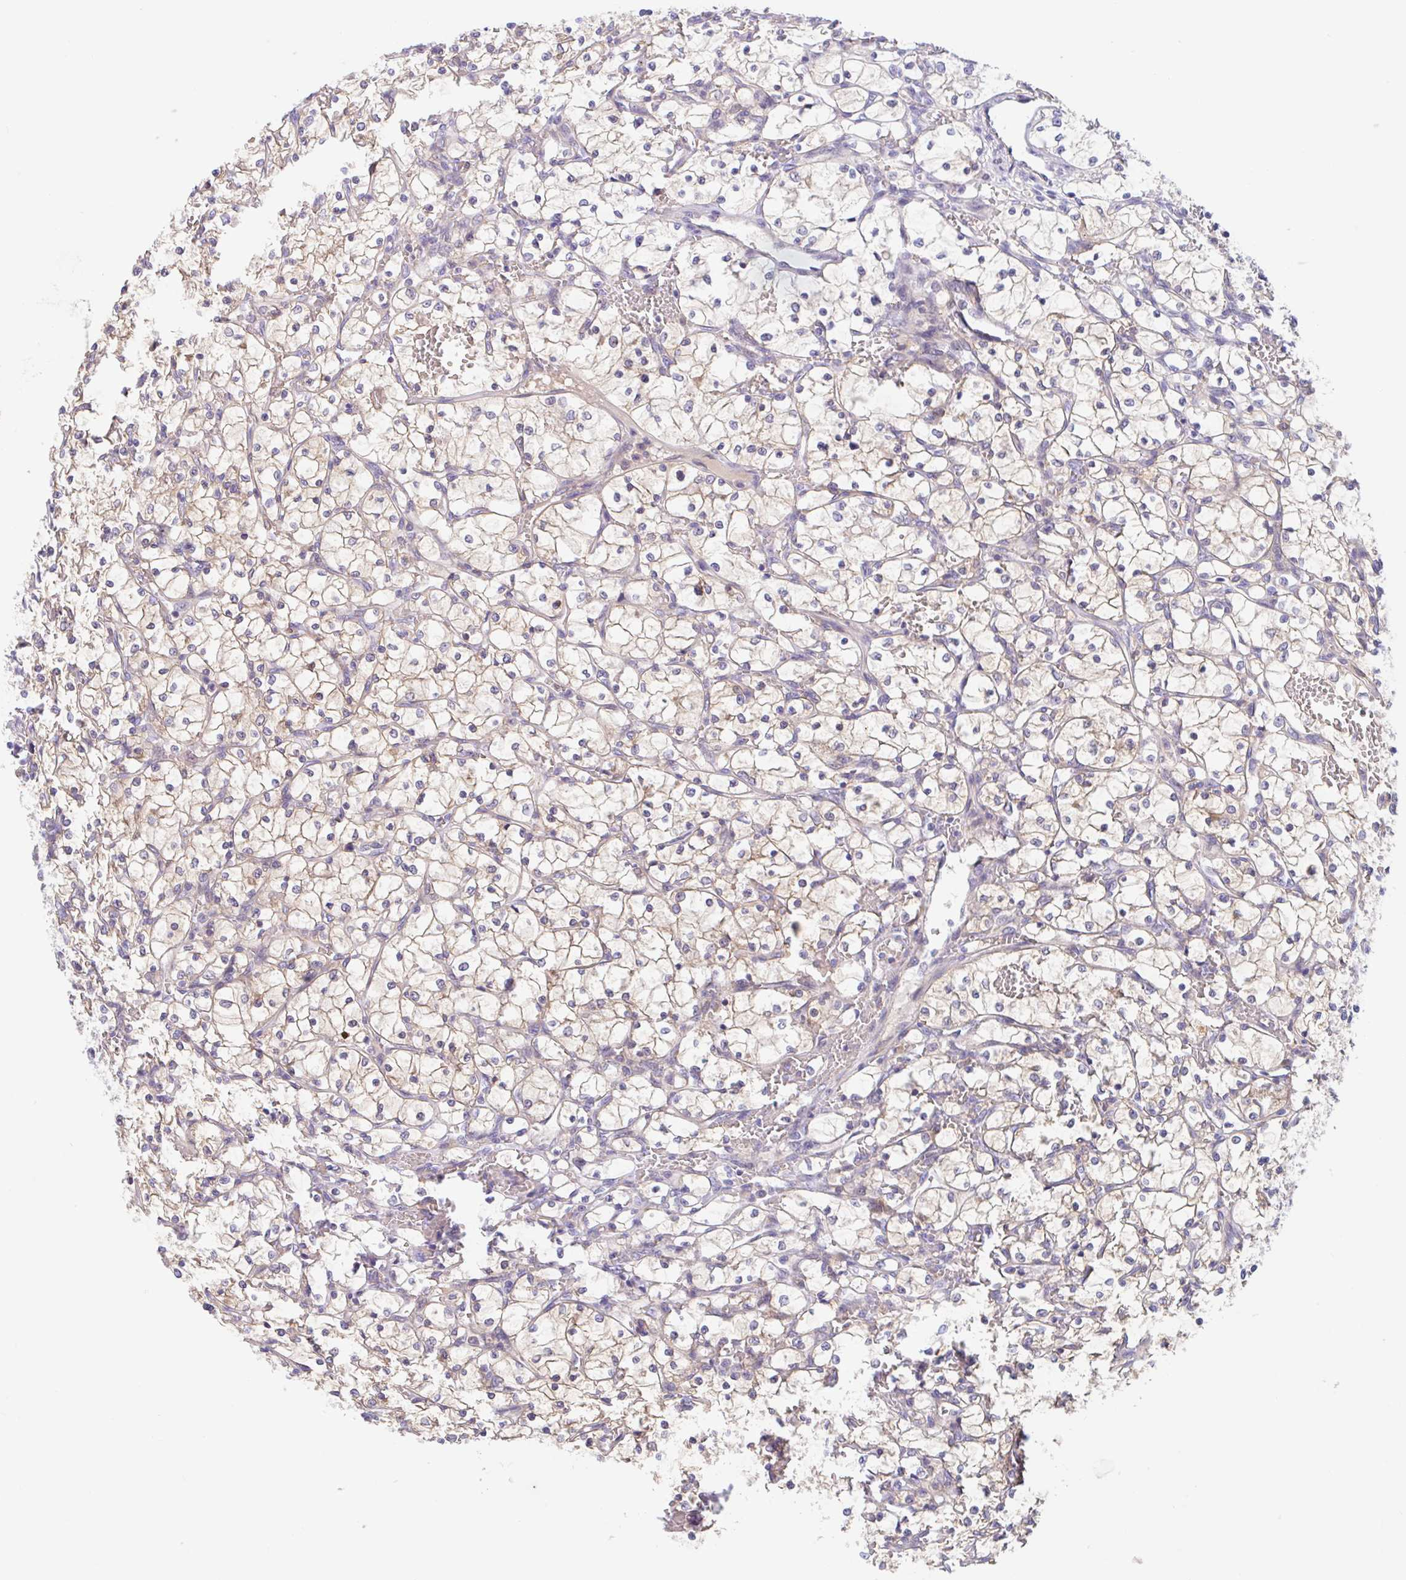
{"staining": {"intensity": "weak", "quantity": "25%-75%", "location": "cytoplasmic/membranous"}, "tissue": "renal cancer", "cell_type": "Tumor cells", "image_type": "cancer", "snomed": [{"axis": "morphology", "description": "Adenocarcinoma, NOS"}, {"axis": "topography", "description": "Kidney"}], "caption": "About 25%-75% of tumor cells in human renal cancer (adenocarcinoma) demonstrate weak cytoplasmic/membranous protein staining as visualized by brown immunohistochemical staining.", "gene": "TMEM86A", "patient": {"sex": "female", "age": 69}}